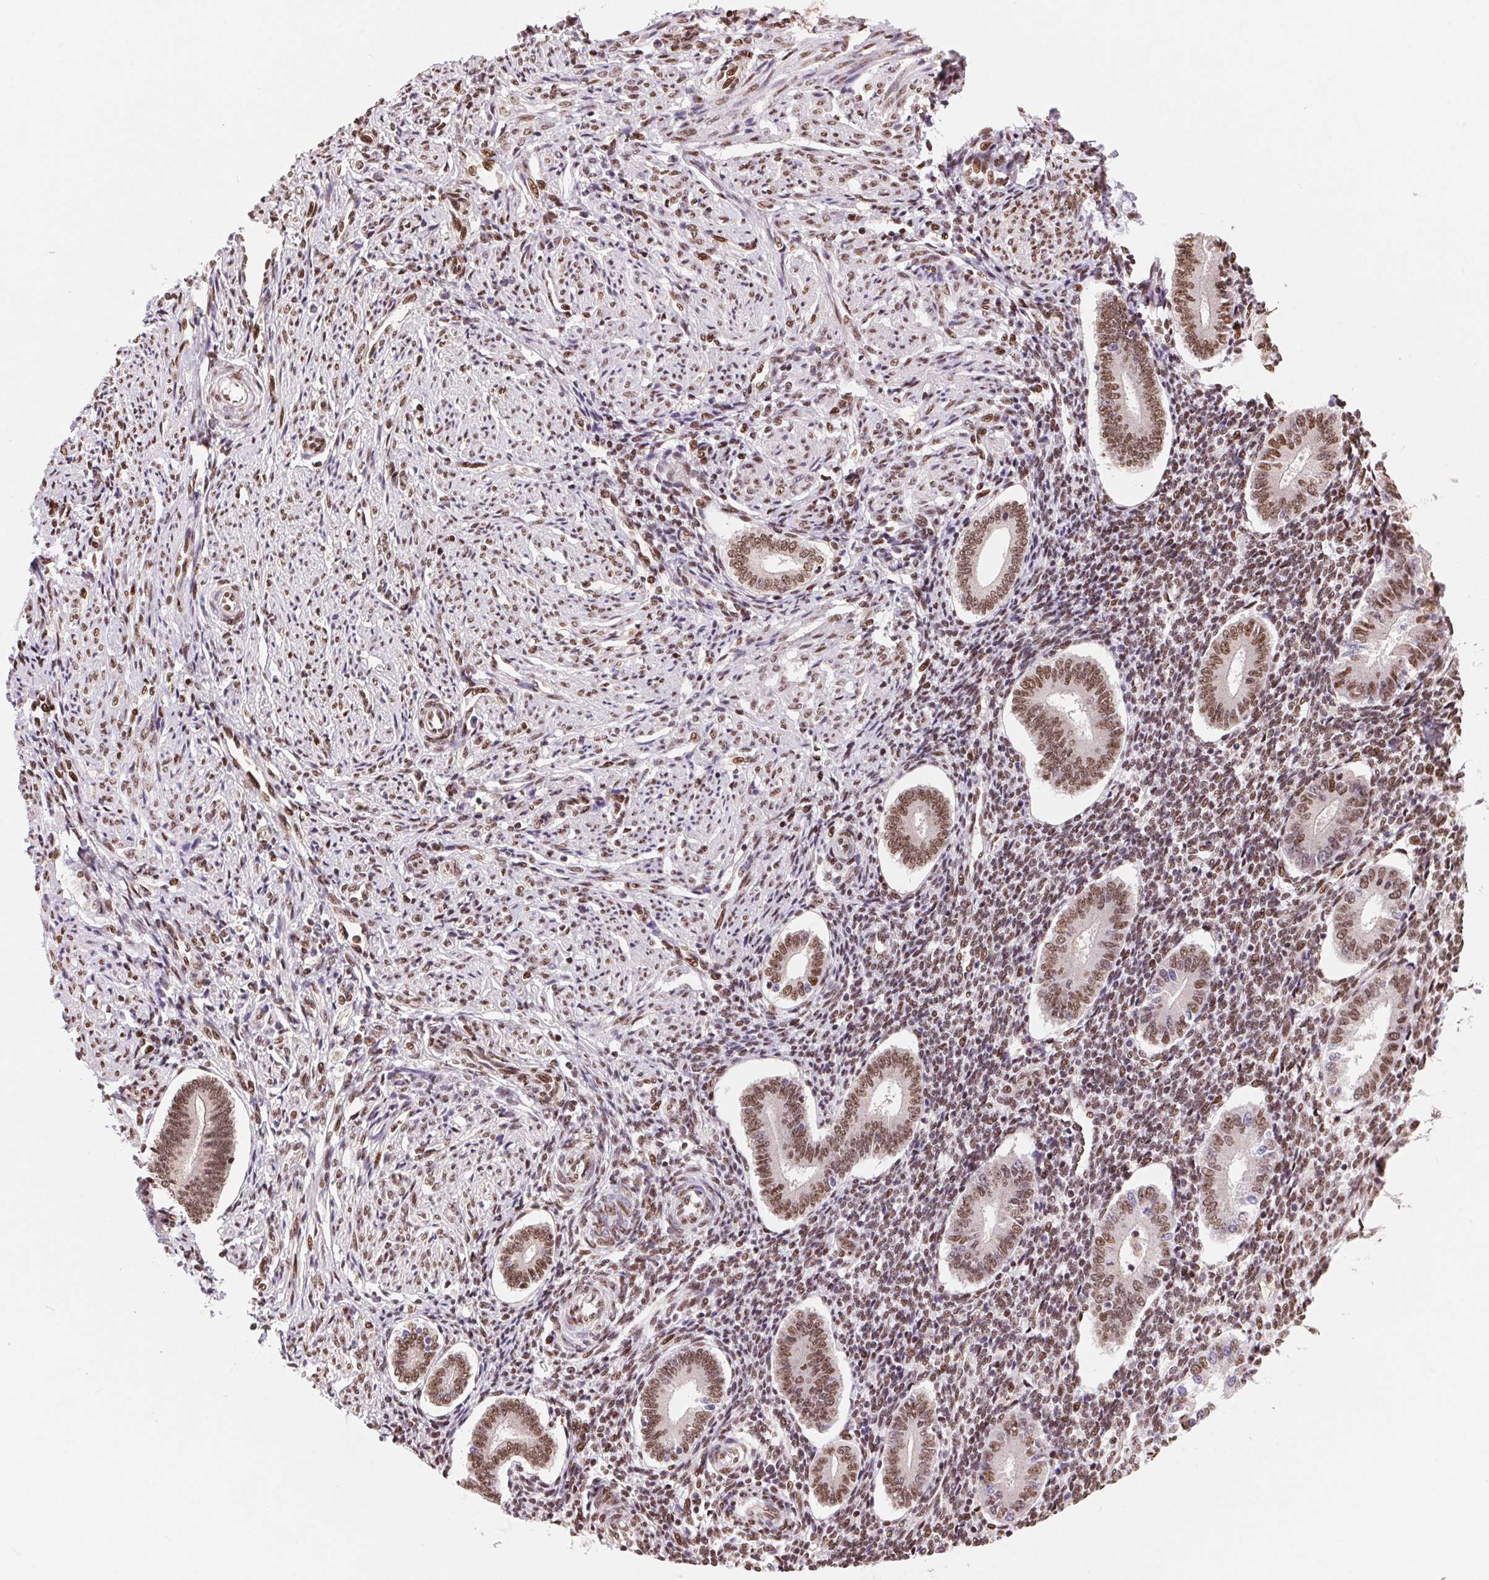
{"staining": {"intensity": "weak", "quantity": "25%-75%", "location": "nuclear"}, "tissue": "endometrium", "cell_type": "Cells in endometrial stroma", "image_type": "normal", "snomed": [{"axis": "morphology", "description": "Normal tissue, NOS"}, {"axis": "topography", "description": "Endometrium"}], "caption": "Protein staining reveals weak nuclear expression in approximately 25%-75% of cells in endometrial stroma in normal endometrium. (DAB = brown stain, brightfield microscopy at high magnification).", "gene": "RAD23A", "patient": {"sex": "female", "age": 40}}